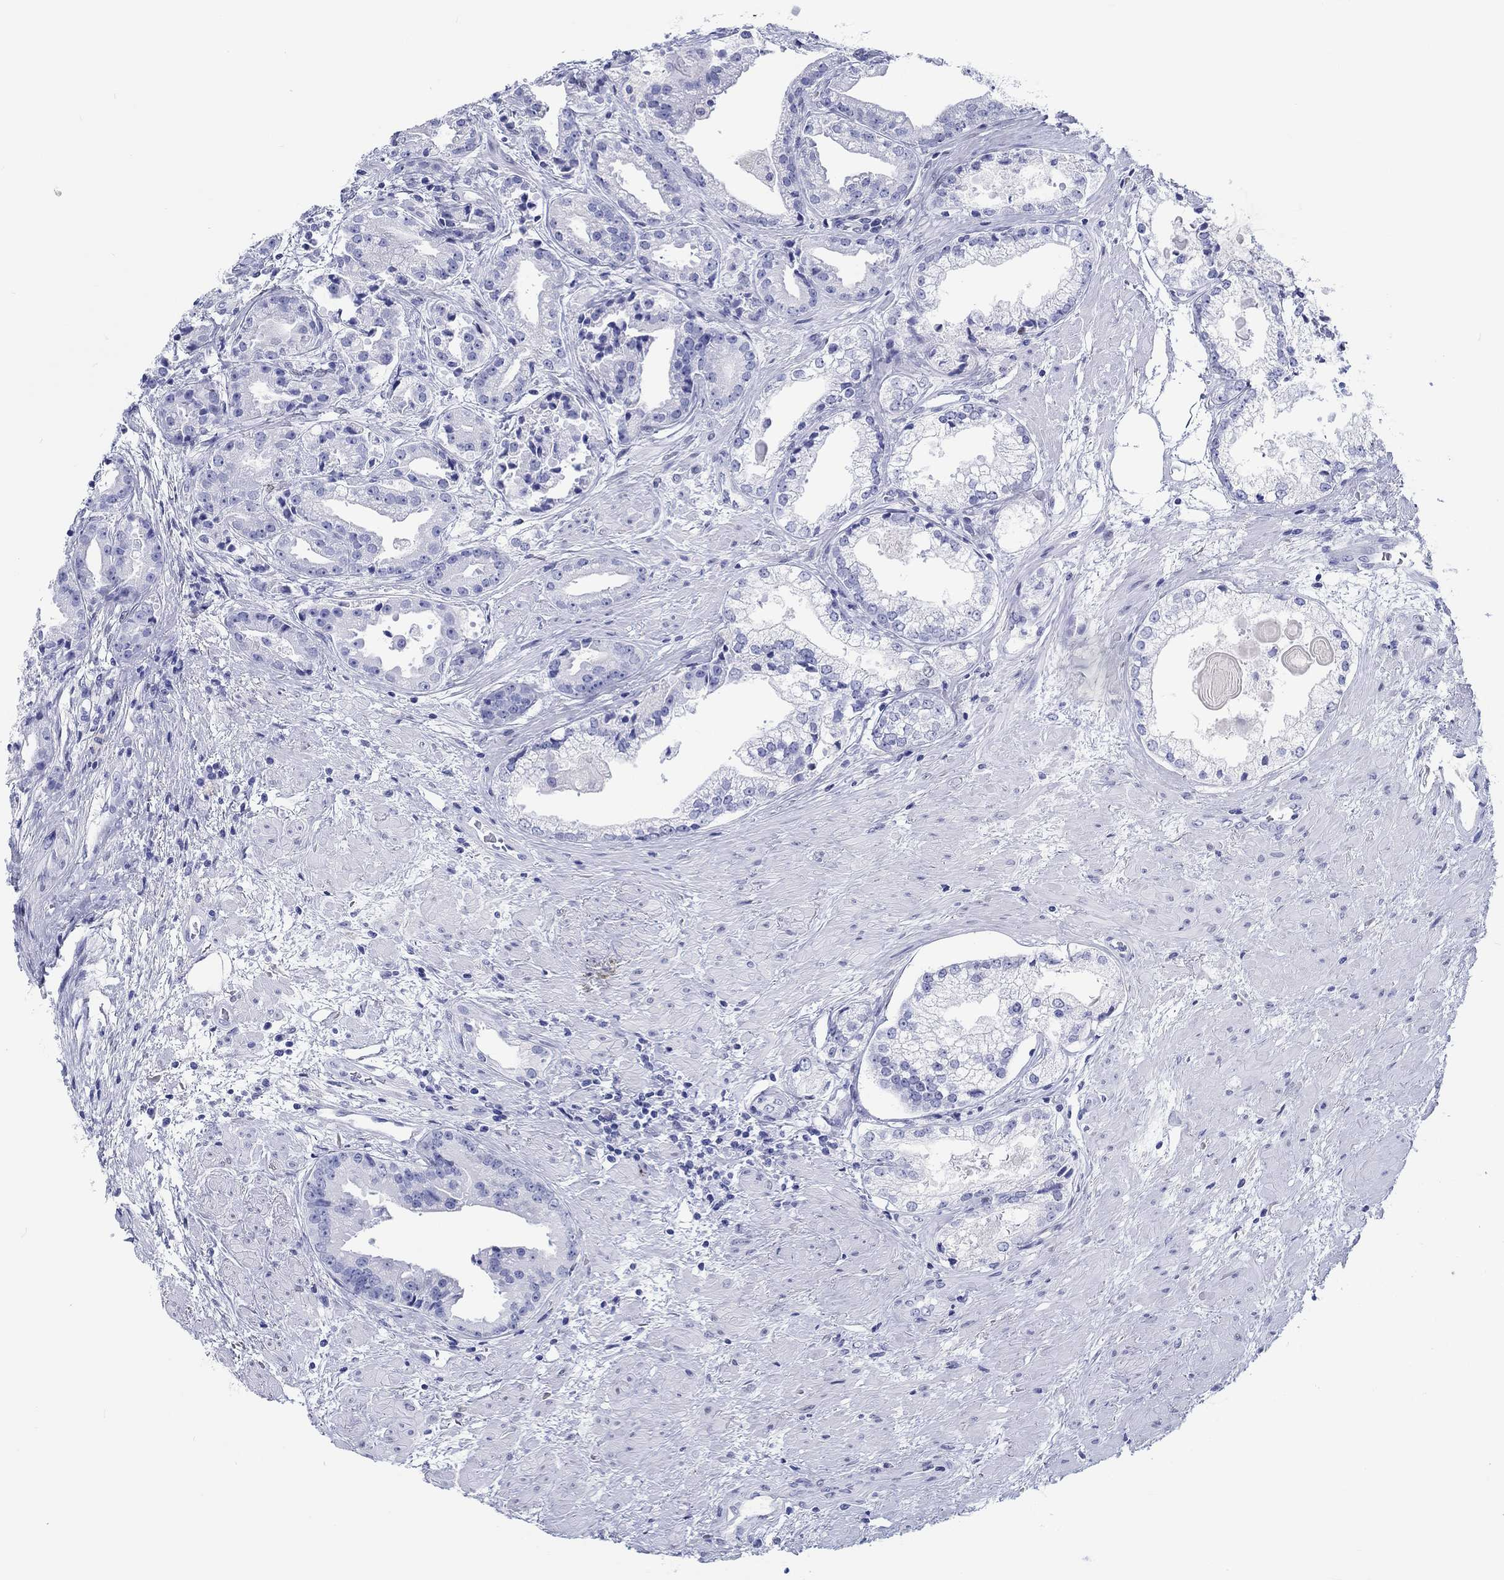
{"staining": {"intensity": "negative", "quantity": "none", "location": "none"}, "tissue": "prostate cancer", "cell_type": "Tumor cells", "image_type": "cancer", "snomed": [{"axis": "morphology", "description": "Adenocarcinoma, NOS"}, {"axis": "morphology", "description": "Adenocarcinoma, High grade"}, {"axis": "topography", "description": "Prostate"}], "caption": "Prostate cancer (adenocarcinoma (high-grade)) was stained to show a protein in brown. There is no significant staining in tumor cells.", "gene": "H1-1", "patient": {"sex": "male", "age": 64}}